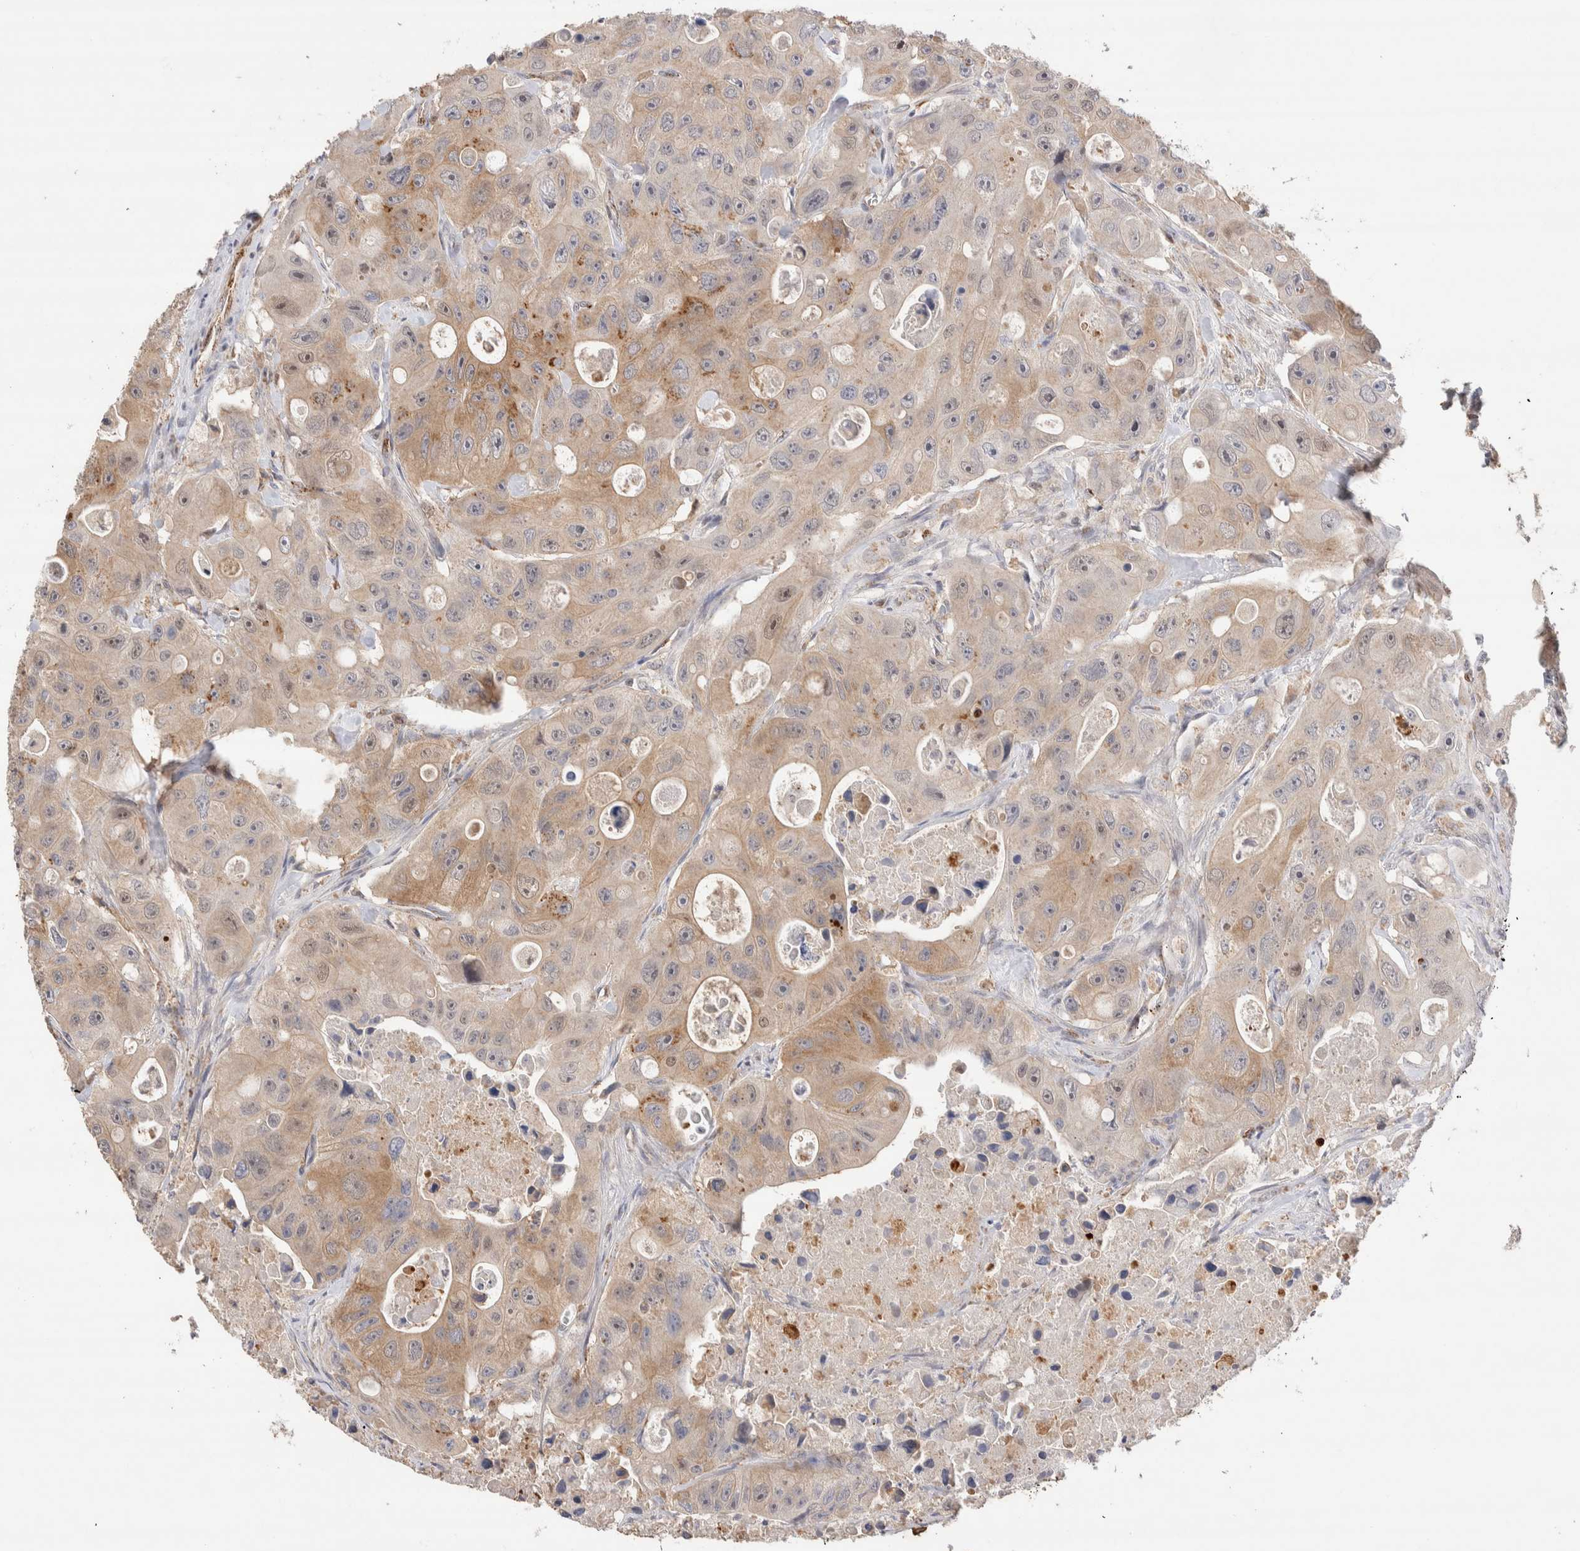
{"staining": {"intensity": "moderate", "quantity": "25%-75%", "location": "cytoplasmic/membranous"}, "tissue": "colorectal cancer", "cell_type": "Tumor cells", "image_type": "cancer", "snomed": [{"axis": "morphology", "description": "Adenocarcinoma, NOS"}, {"axis": "topography", "description": "Colon"}], "caption": "Colorectal cancer (adenocarcinoma) stained with a brown dye displays moderate cytoplasmic/membranous positive positivity in approximately 25%-75% of tumor cells.", "gene": "NSMAF", "patient": {"sex": "female", "age": 46}}